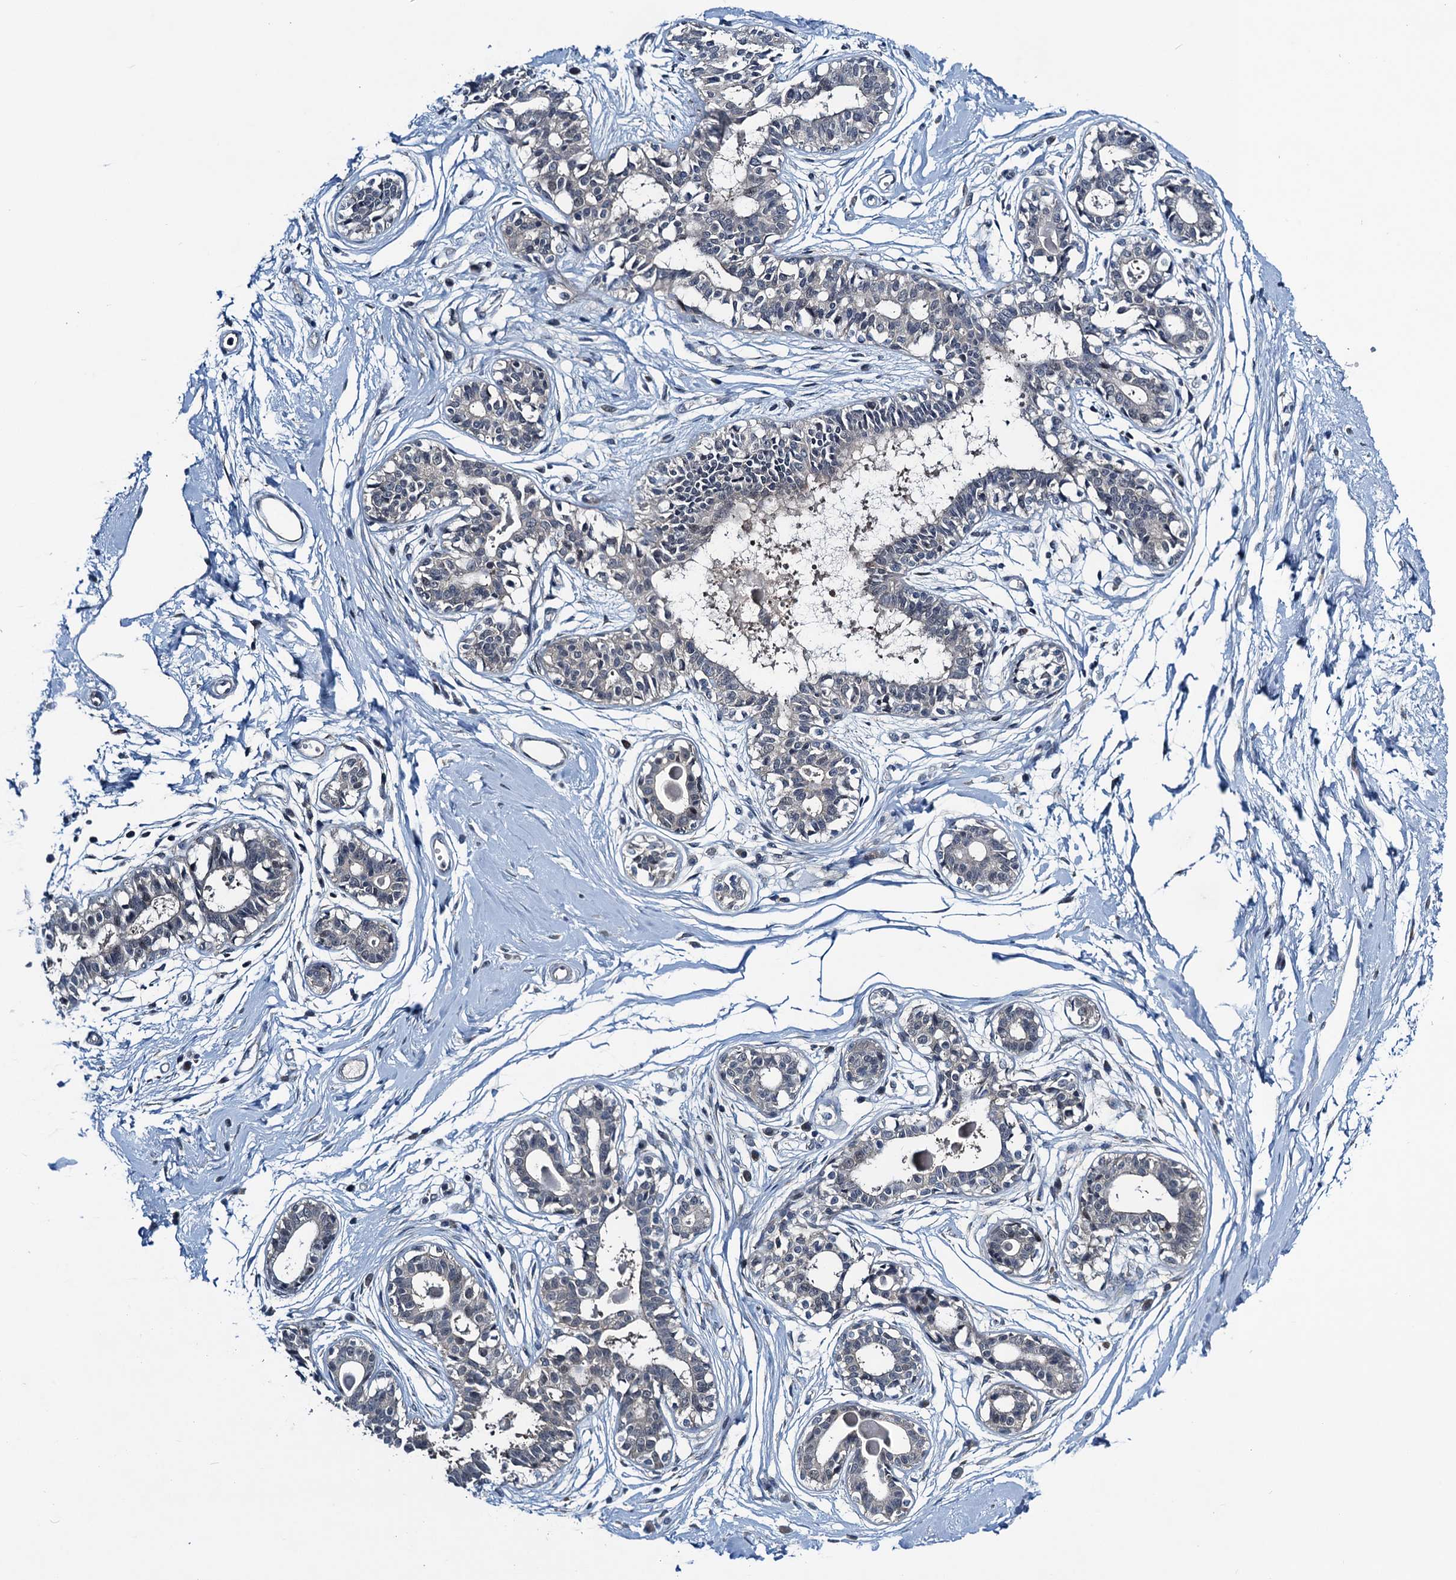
{"staining": {"intensity": "negative", "quantity": "none", "location": "none"}, "tissue": "breast", "cell_type": "Adipocytes", "image_type": "normal", "snomed": [{"axis": "morphology", "description": "Normal tissue, NOS"}, {"axis": "topography", "description": "Breast"}], "caption": "Immunohistochemistry micrograph of benign breast stained for a protein (brown), which exhibits no positivity in adipocytes. Nuclei are stained in blue.", "gene": "RNF165", "patient": {"sex": "female", "age": 45}}